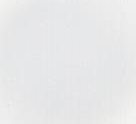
{"staining": {"intensity": "weak", "quantity": "<25%", "location": "nuclear"}, "tissue": "ovary", "cell_type": "Follicle cells", "image_type": "normal", "snomed": [{"axis": "morphology", "description": "Normal tissue, NOS"}, {"axis": "topography", "description": "Ovary"}], "caption": "DAB (3,3'-diaminobenzidine) immunohistochemical staining of normal human ovary shows no significant positivity in follicle cells.", "gene": "PRICKLE1", "patient": {"sex": "female", "age": 39}}